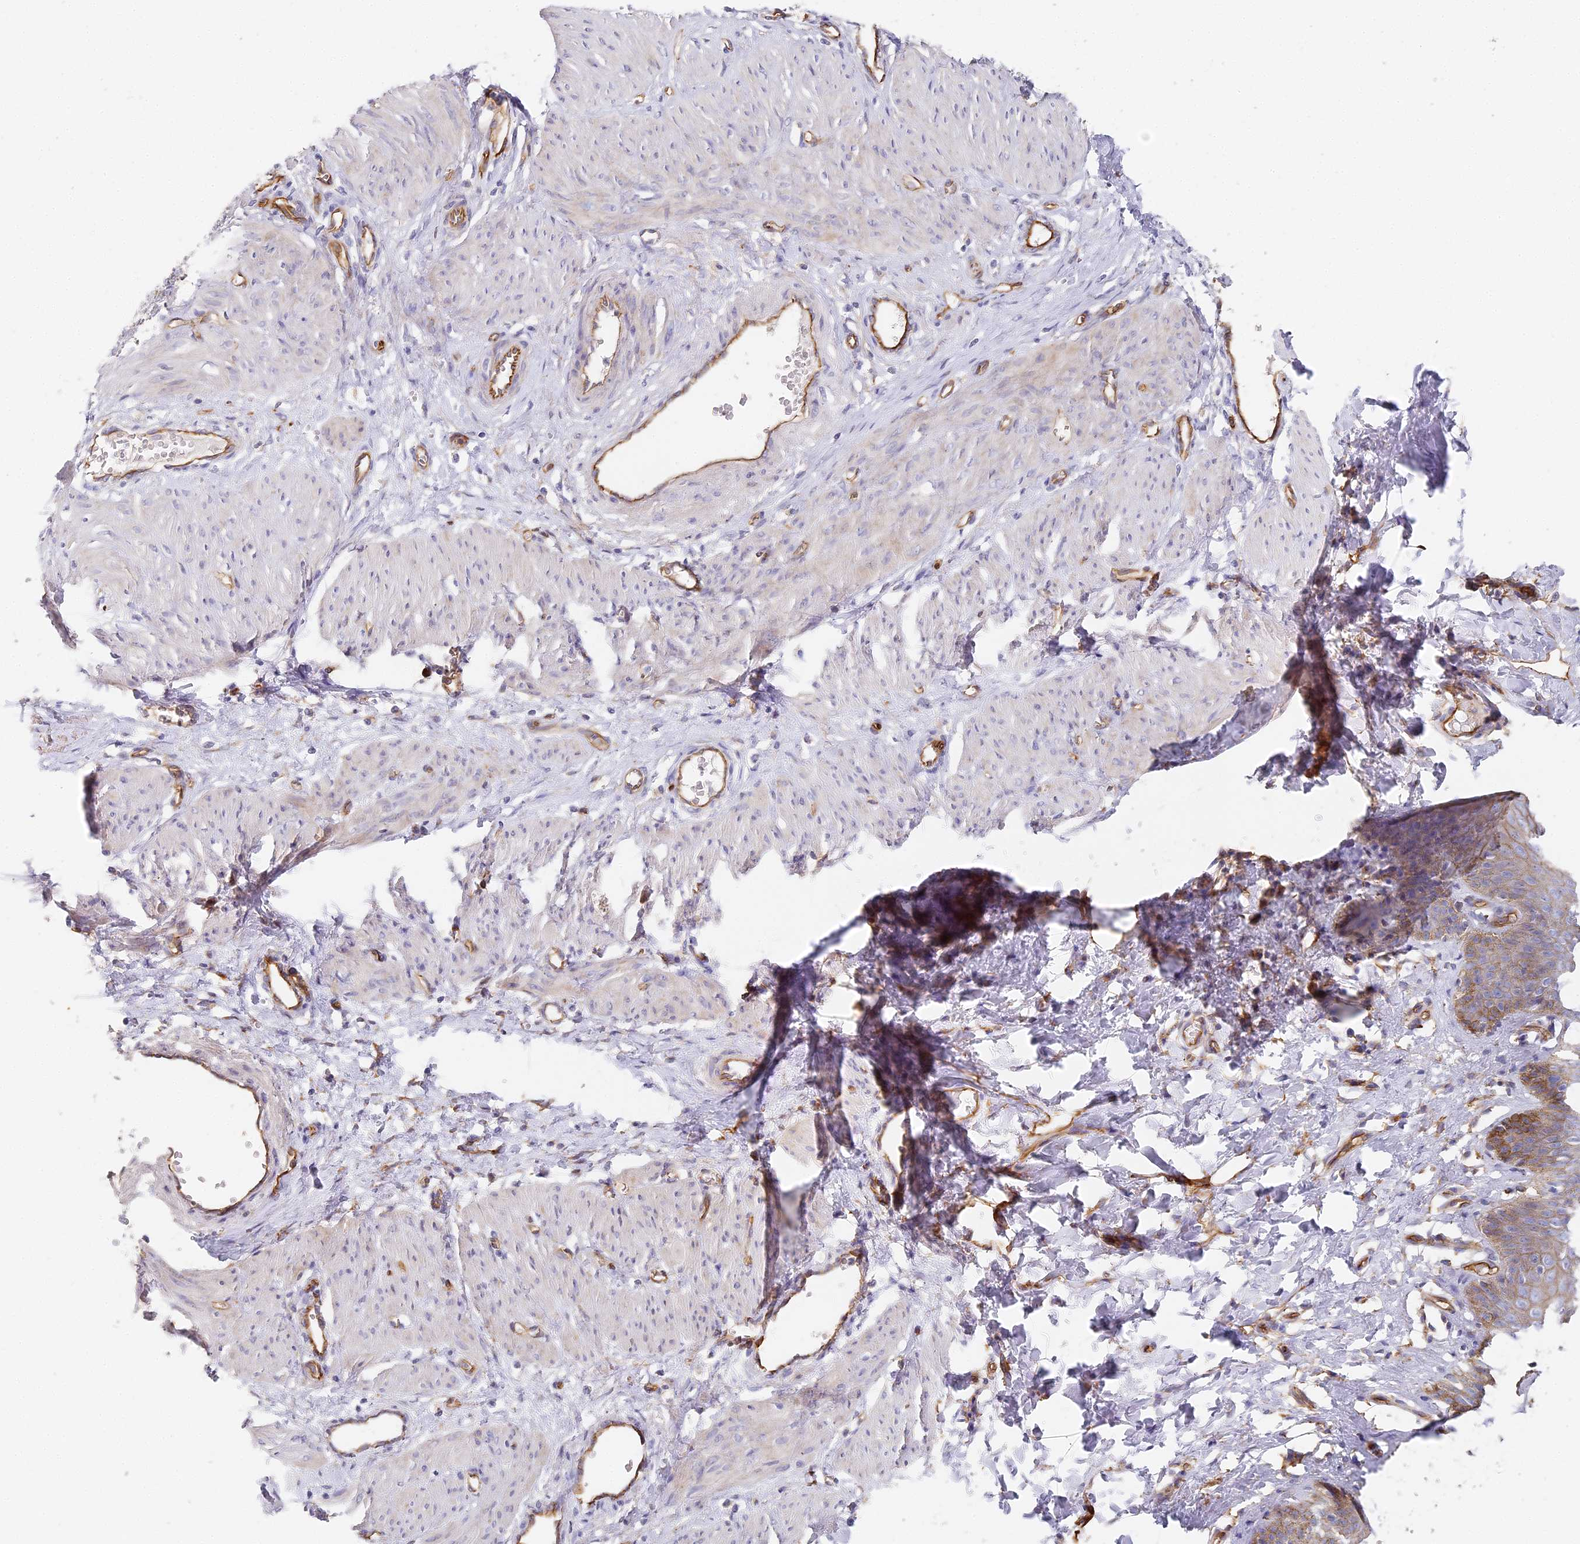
{"staining": {"intensity": "negative", "quantity": "none", "location": "none"}, "tissue": "smooth muscle", "cell_type": "Smooth muscle cells", "image_type": "normal", "snomed": [{"axis": "morphology", "description": "Normal tissue, NOS"}, {"axis": "topography", "description": "Endometrium"}], "caption": "This photomicrograph is of normal smooth muscle stained with IHC to label a protein in brown with the nuclei are counter-stained blue. There is no staining in smooth muscle cells.", "gene": "CCDC30", "patient": {"sex": "female", "age": 33}}